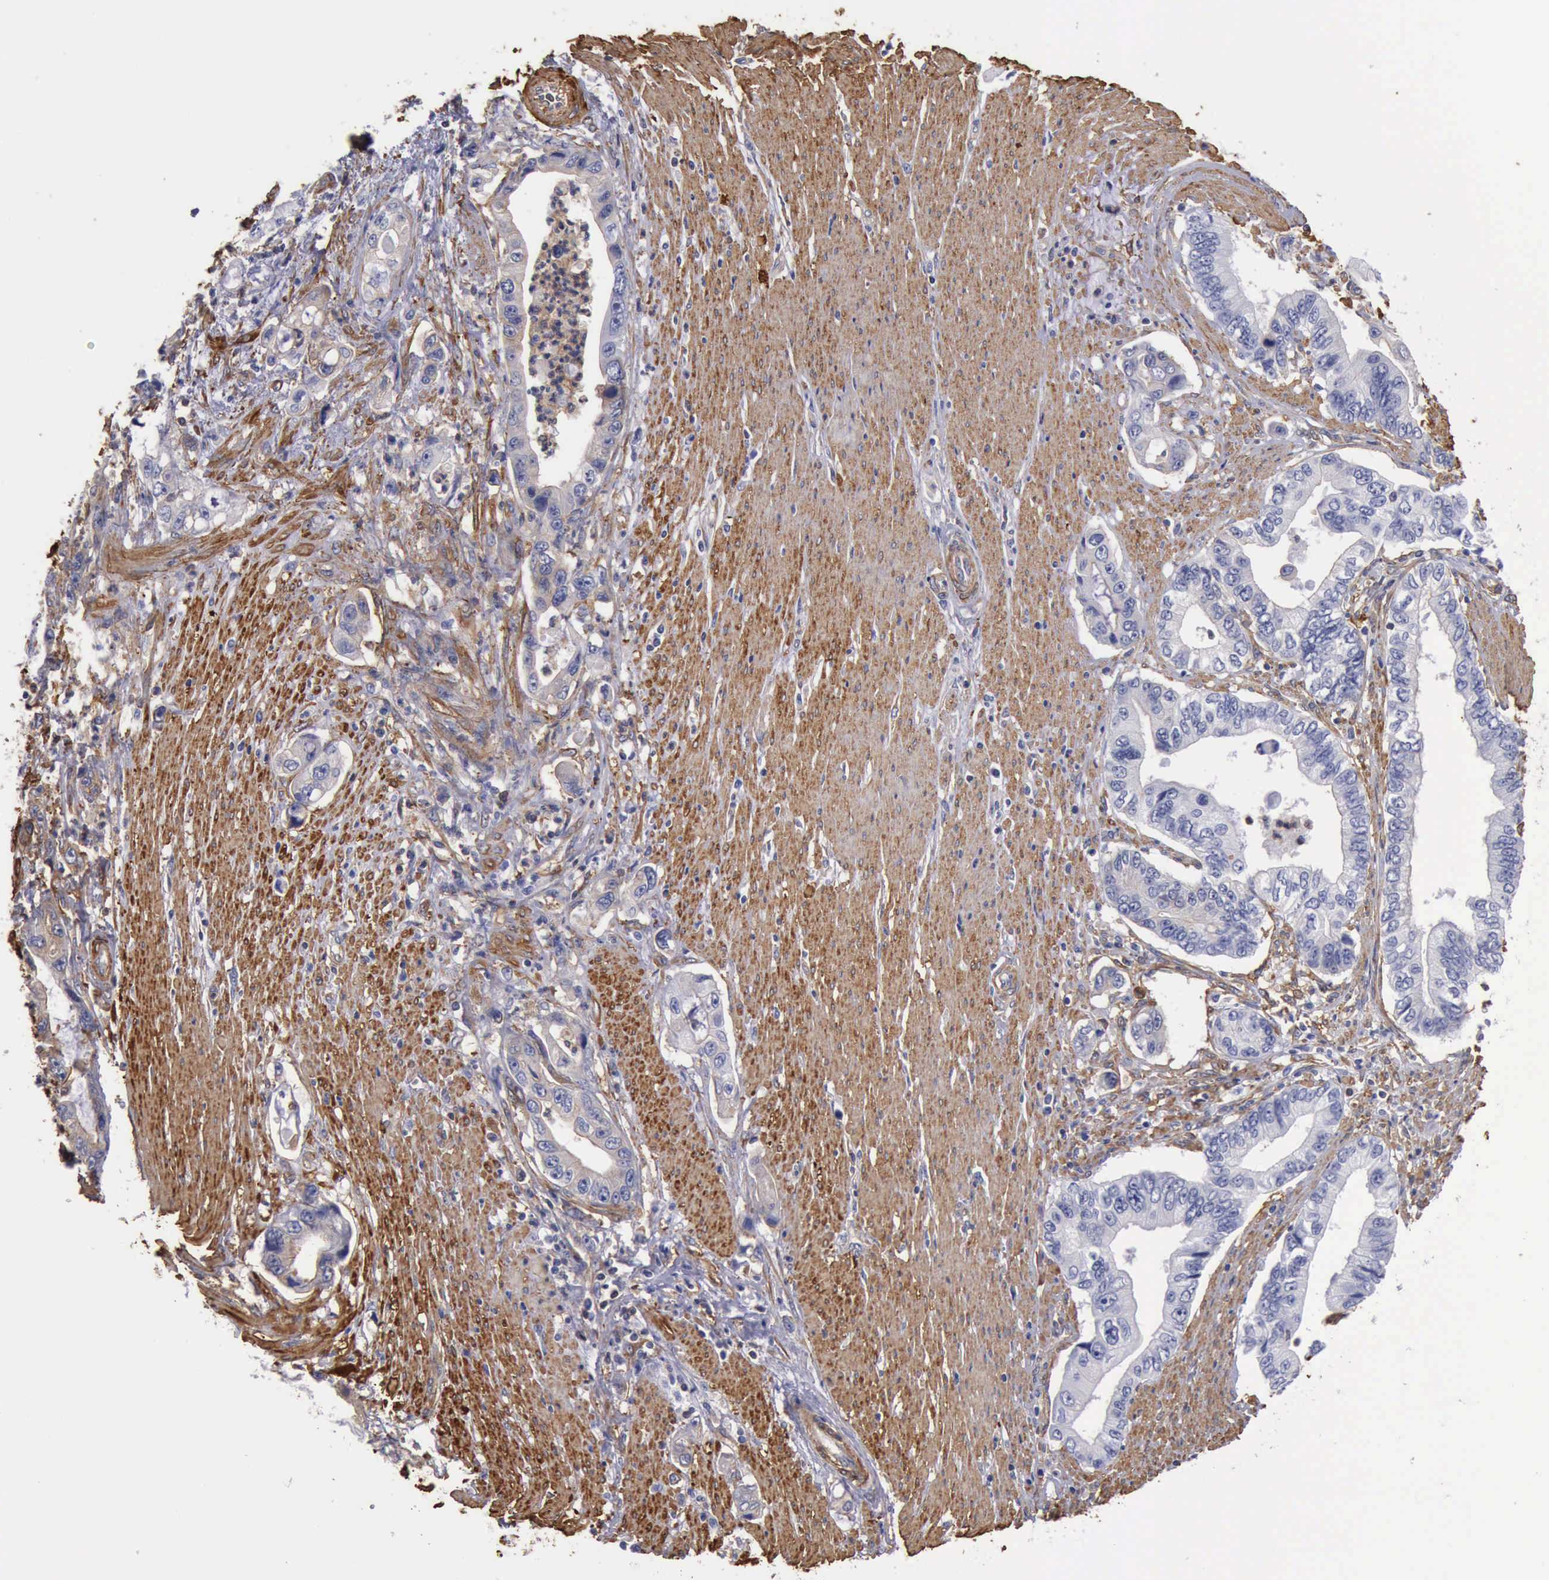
{"staining": {"intensity": "weak", "quantity": "<25%", "location": "cytoplasmic/membranous"}, "tissue": "pancreatic cancer", "cell_type": "Tumor cells", "image_type": "cancer", "snomed": [{"axis": "morphology", "description": "Adenocarcinoma, NOS"}, {"axis": "topography", "description": "Pancreas"}, {"axis": "topography", "description": "Stomach, upper"}], "caption": "Pancreatic cancer (adenocarcinoma) was stained to show a protein in brown. There is no significant expression in tumor cells. (Brightfield microscopy of DAB immunohistochemistry (IHC) at high magnification).", "gene": "FLNA", "patient": {"sex": "male", "age": 77}}